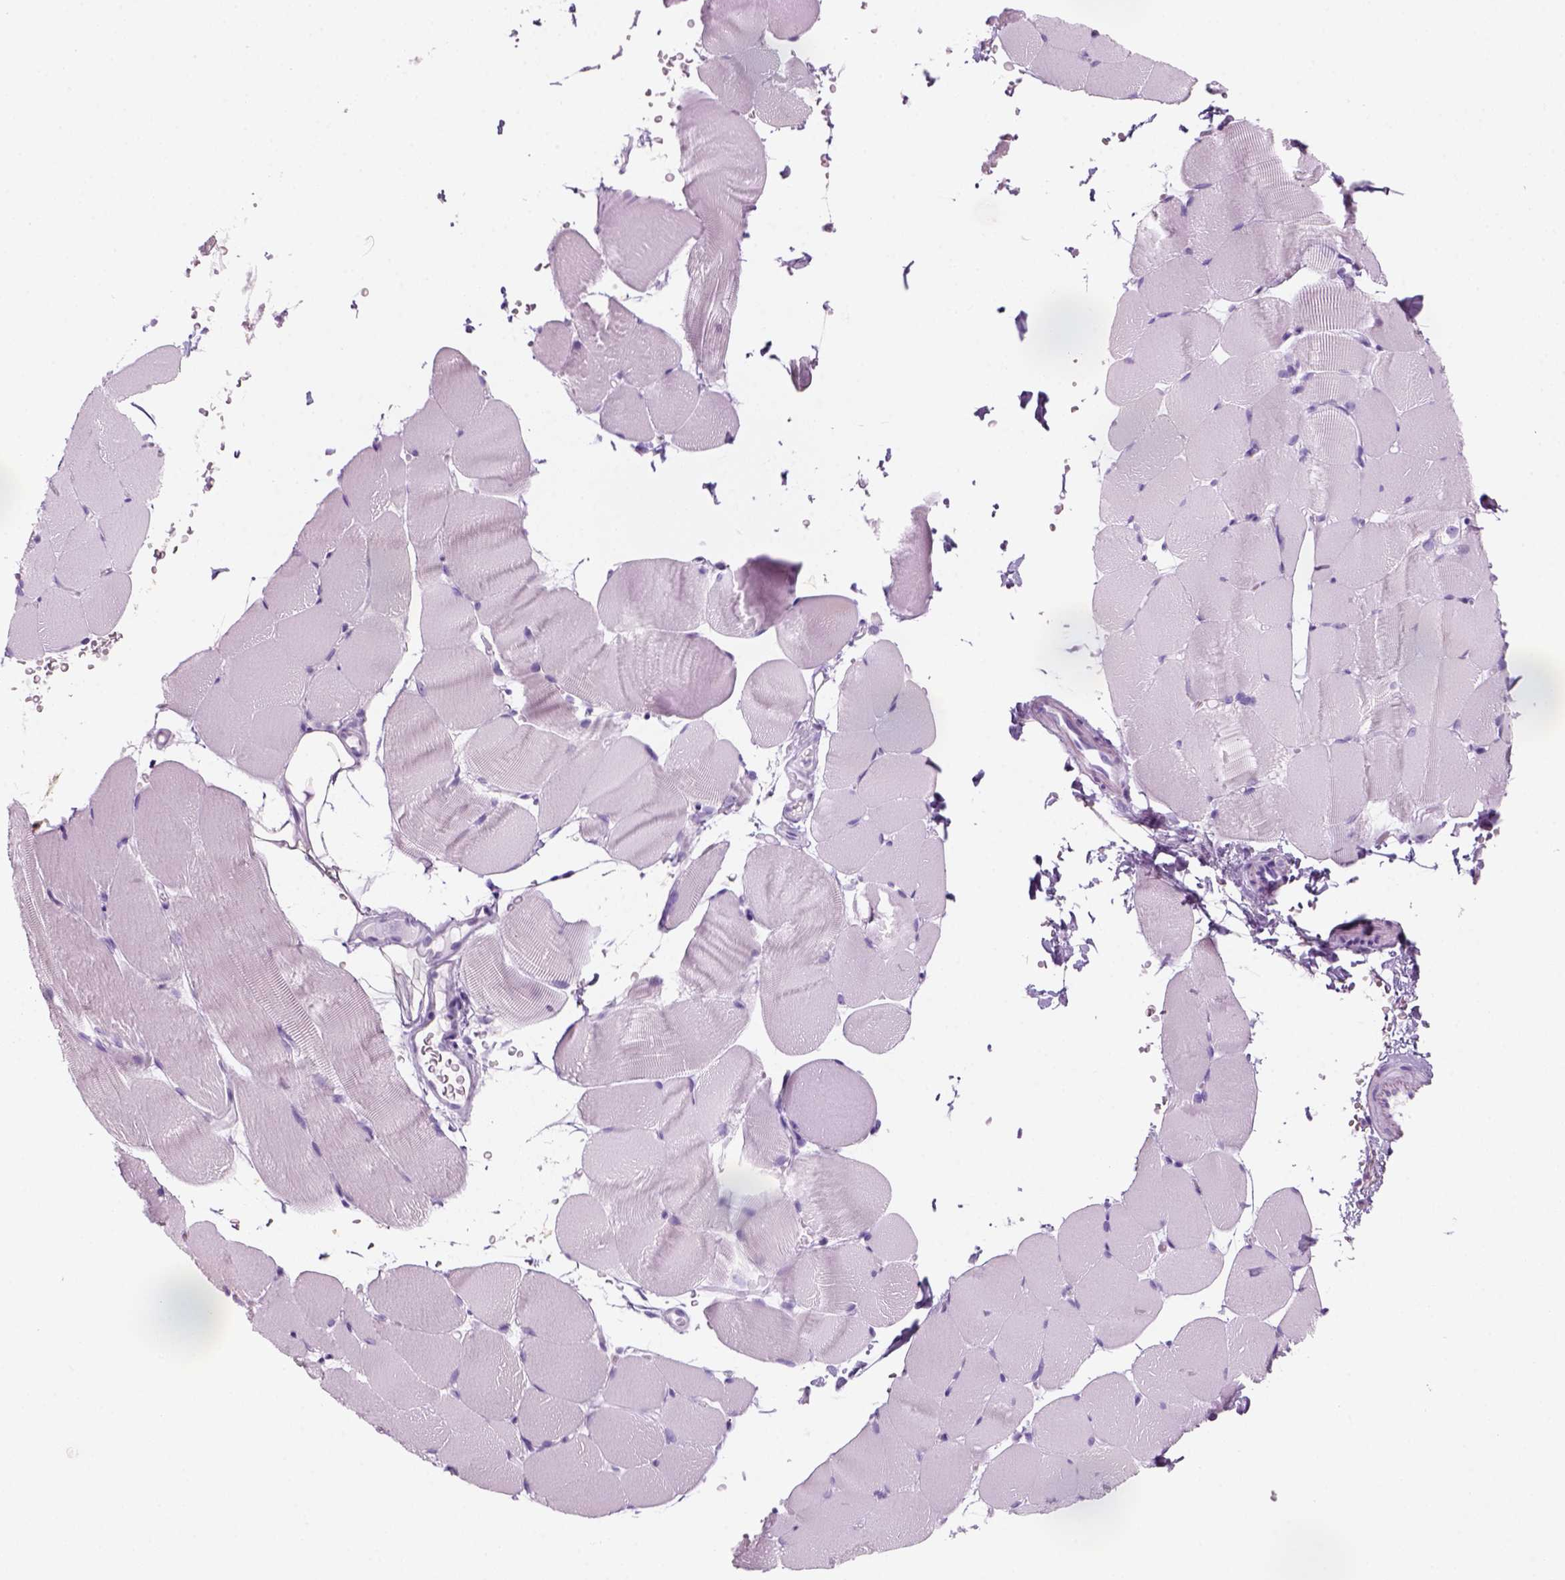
{"staining": {"intensity": "negative", "quantity": "none", "location": "none"}, "tissue": "skeletal muscle", "cell_type": "Myocytes", "image_type": "normal", "snomed": [{"axis": "morphology", "description": "Normal tissue, NOS"}, {"axis": "topography", "description": "Skeletal muscle"}], "caption": "DAB immunohistochemical staining of unremarkable skeletal muscle displays no significant positivity in myocytes.", "gene": "KRTAP11", "patient": {"sex": "female", "age": 37}}